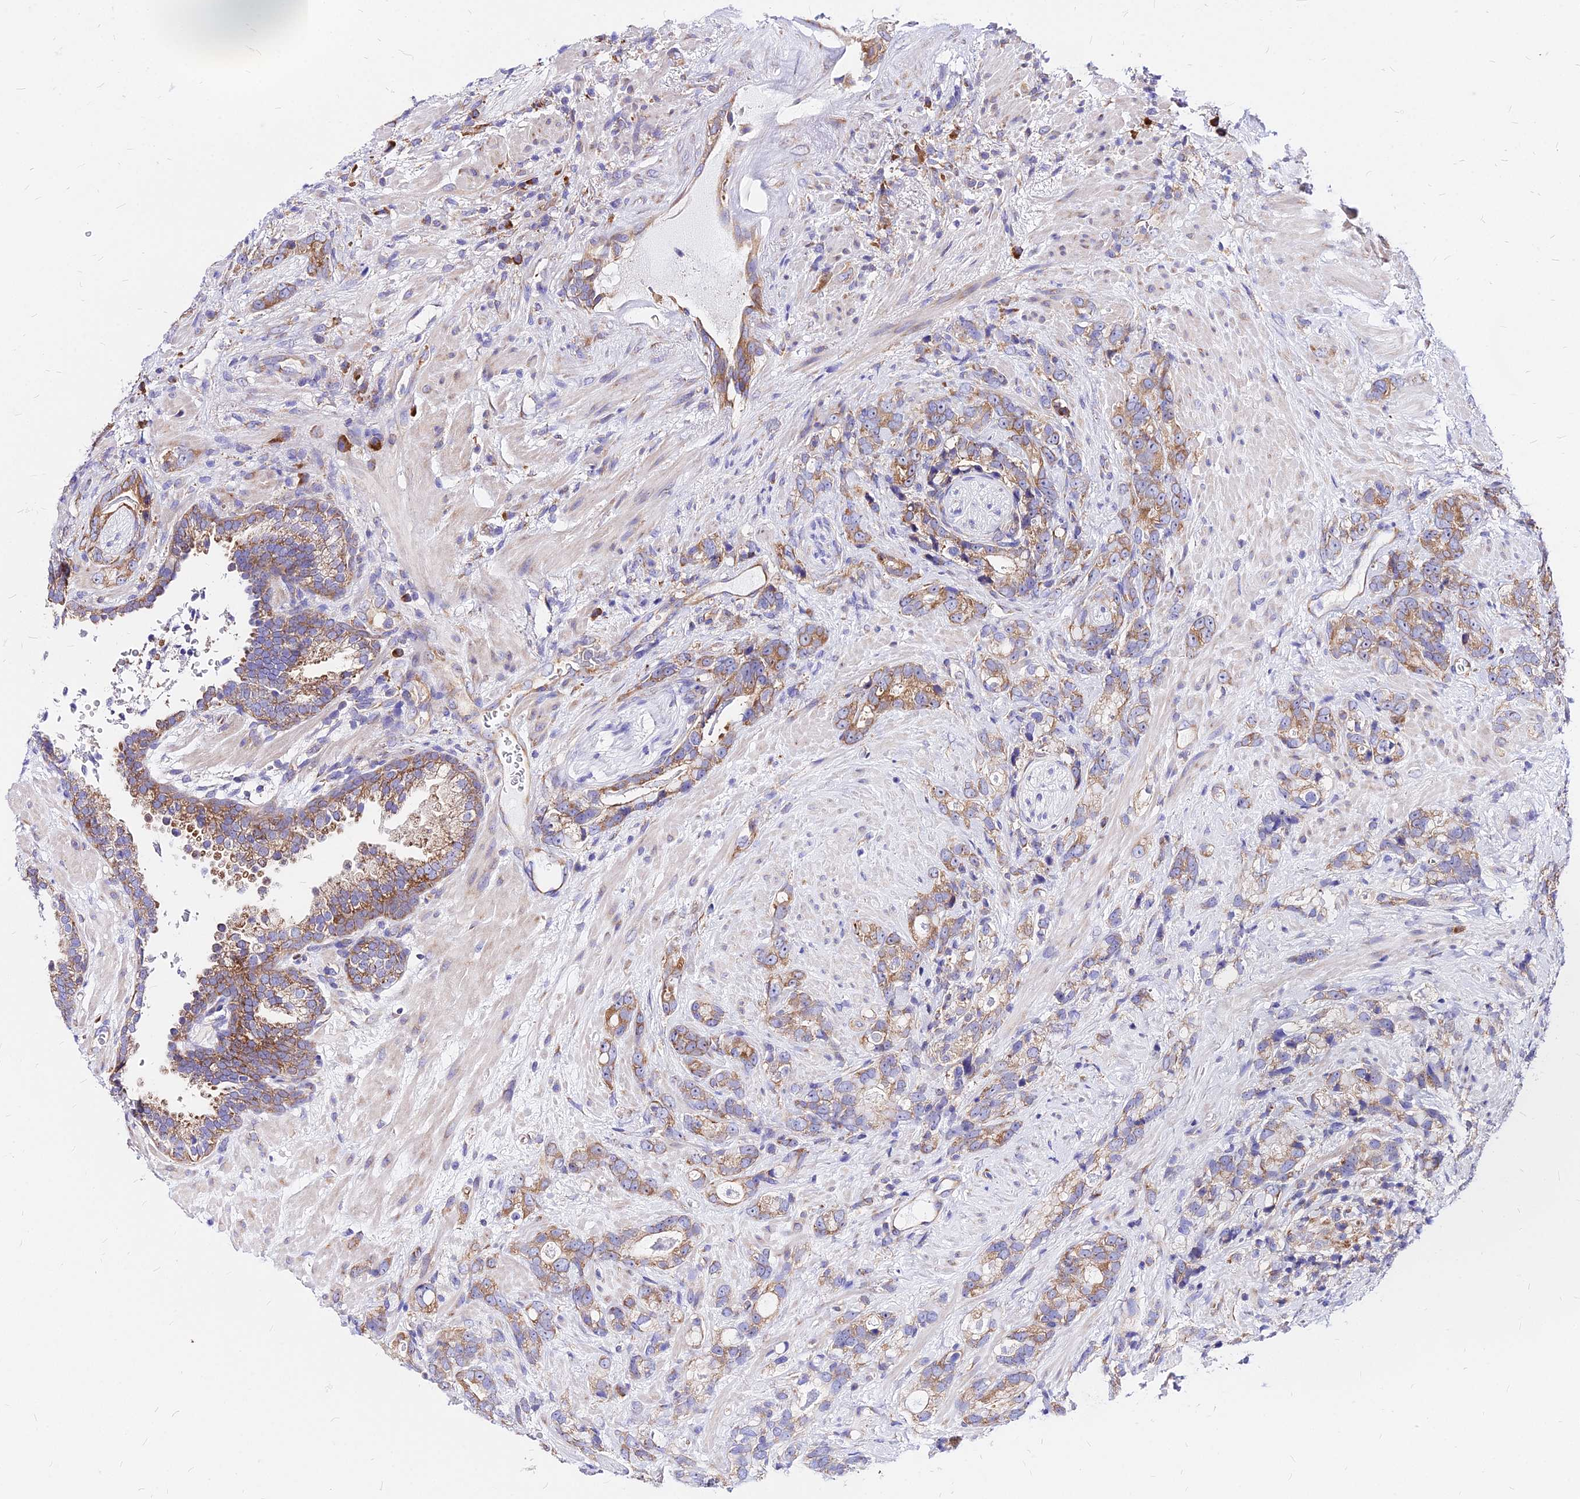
{"staining": {"intensity": "moderate", "quantity": "25%-75%", "location": "cytoplasmic/membranous"}, "tissue": "prostate cancer", "cell_type": "Tumor cells", "image_type": "cancer", "snomed": [{"axis": "morphology", "description": "Adenocarcinoma, High grade"}, {"axis": "topography", "description": "Prostate"}], "caption": "The immunohistochemical stain shows moderate cytoplasmic/membranous positivity in tumor cells of prostate cancer tissue. Using DAB (3,3'-diaminobenzidine) (brown) and hematoxylin (blue) stains, captured at high magnification using brightfield microscopy.", "gene": "RPL19", "patient": {"sex": "male", "age": 74}}